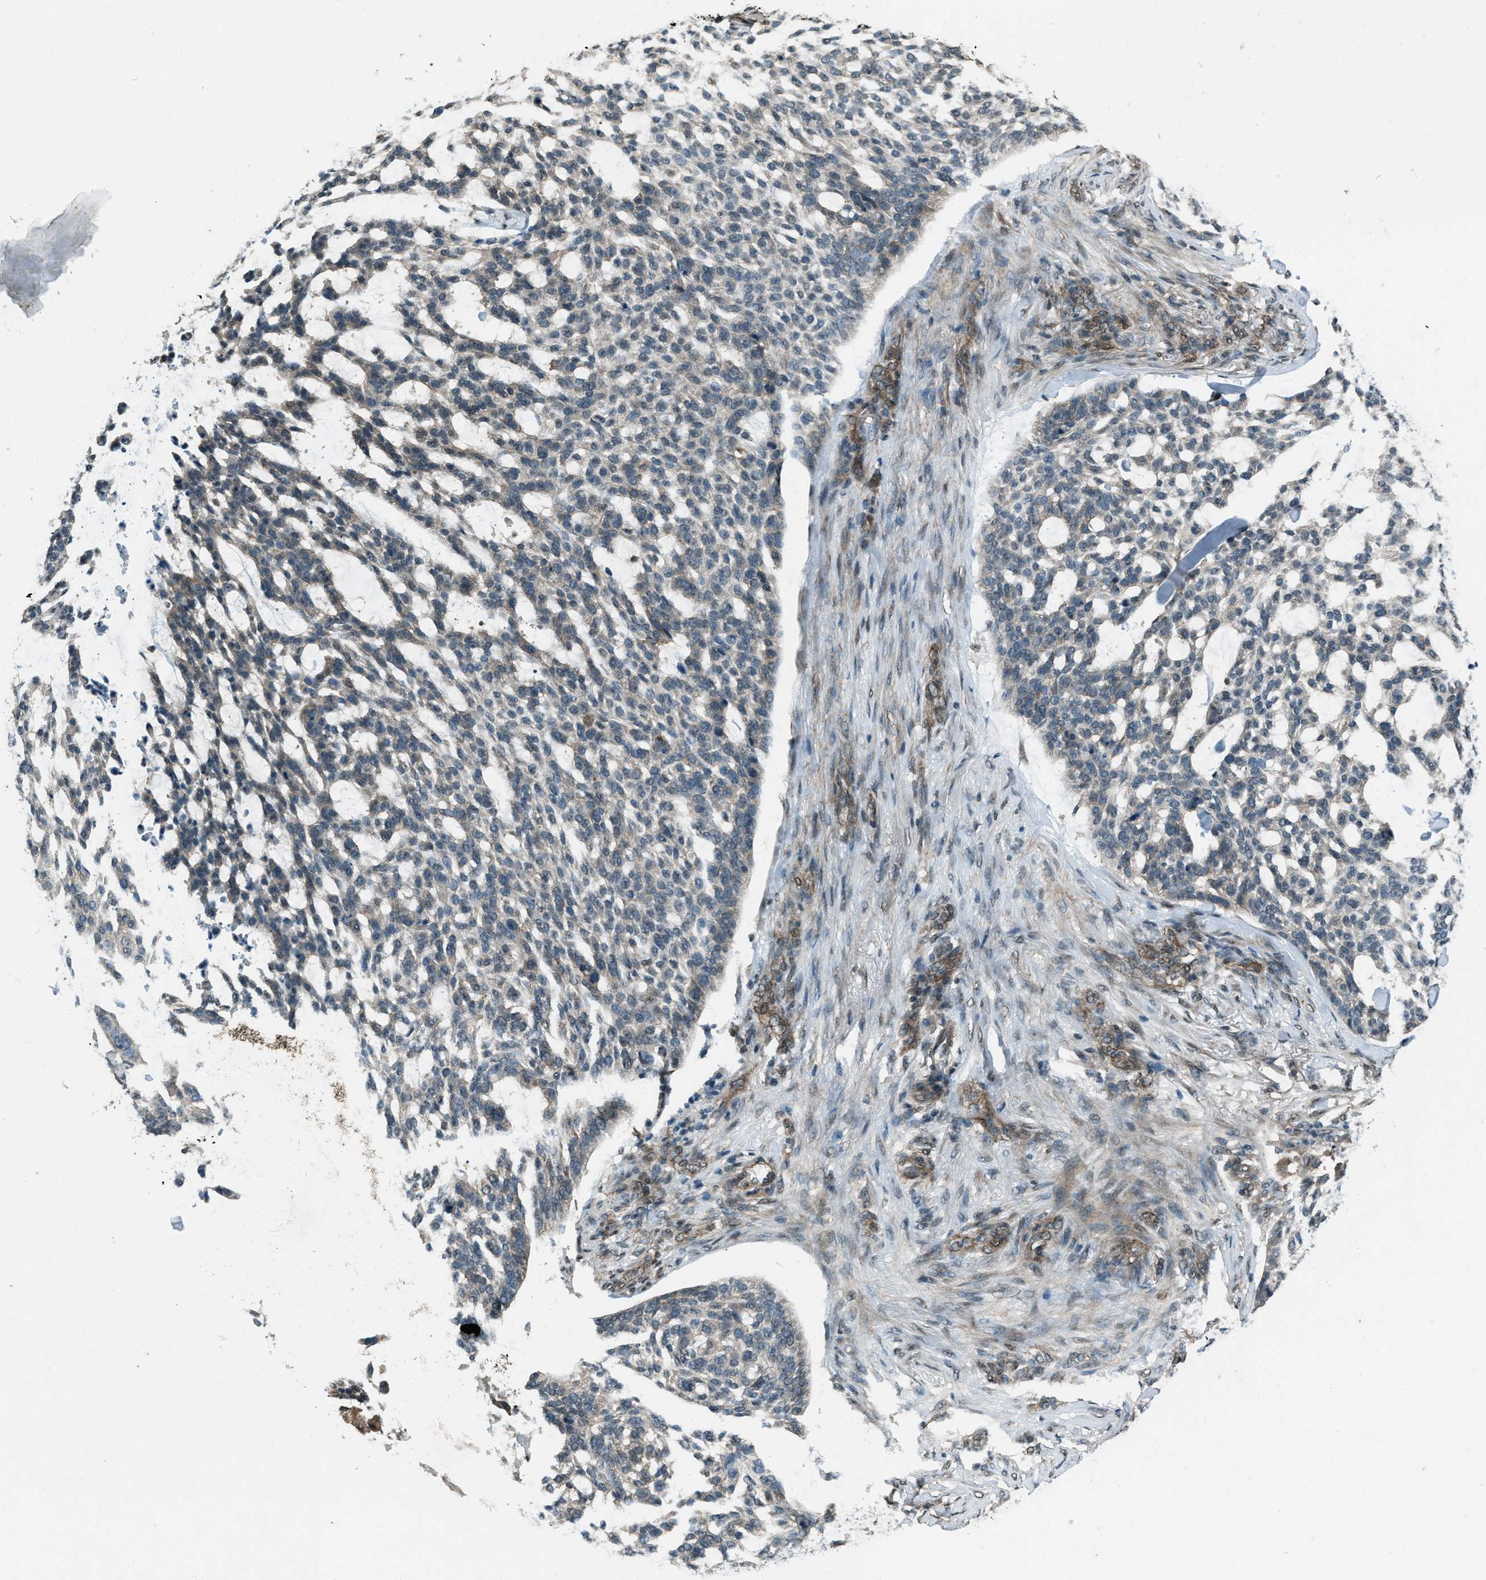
{"staining": {"intensity": "negative", "quantity": "none", "location": "none"}, "tissue": "skin cancer", "cell_type": "Tumor cells", "image_type": "cancer", "snomed": [{"axis": "morphology", "description": "Basal cell carcinoma"}, {"axis": "topography", "description": "Skin"}], "caption": "This photomicrograph is of basal cell carcinoma (skin) stained with immunohistochemistry to label a protein in brown with the nuclei are counter-stained blue. There is no expression in tumor cells. (Immunohistochemistry, brightfield microscopy, high magnification).", "gene": "SVIL", "patient": {"sex": "female", "age": 64}}